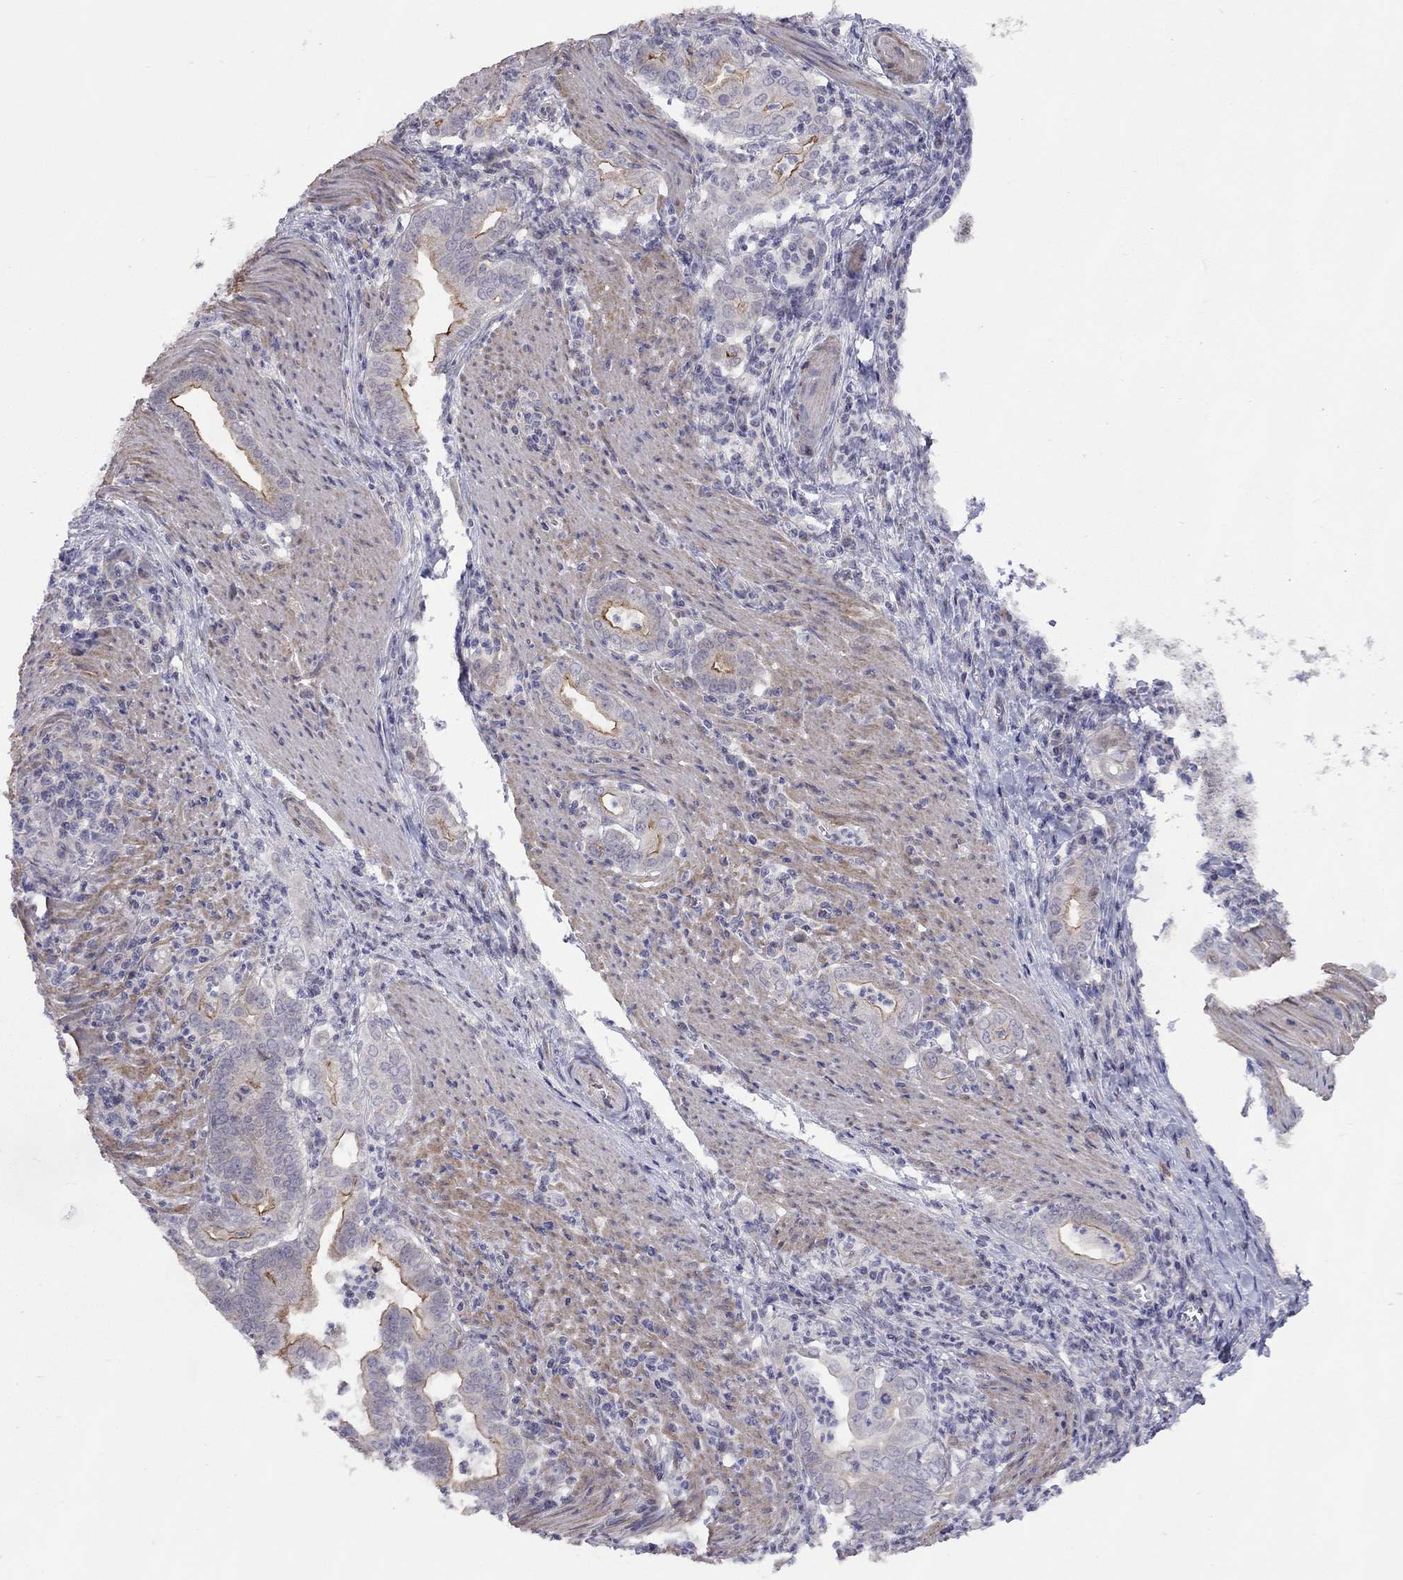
{"staining": {"intensity": "moderate", "quantity": "25%-75%", "location": "cytoplasmic/membranous"}, "tissue": "stomach cancer", "cell_type": "Tumor cells", "image_type": "cancer", "snomed": [{"axis": "morphology", "description": "Adenocarcinoma, NOS"}, {"axis": "topography", "description": "Stomach, upper"}], "caption": "A high-resolution micrograph shows immunohistochemistry staining of stomach cancer (adenocarcinoma), which demonstrates moderate cytoplasmic/membranous expression in approximately 25%-75% of tumor cells.", "gene": "SYTL2", "patient": {"sex": "female", "age": 79}}